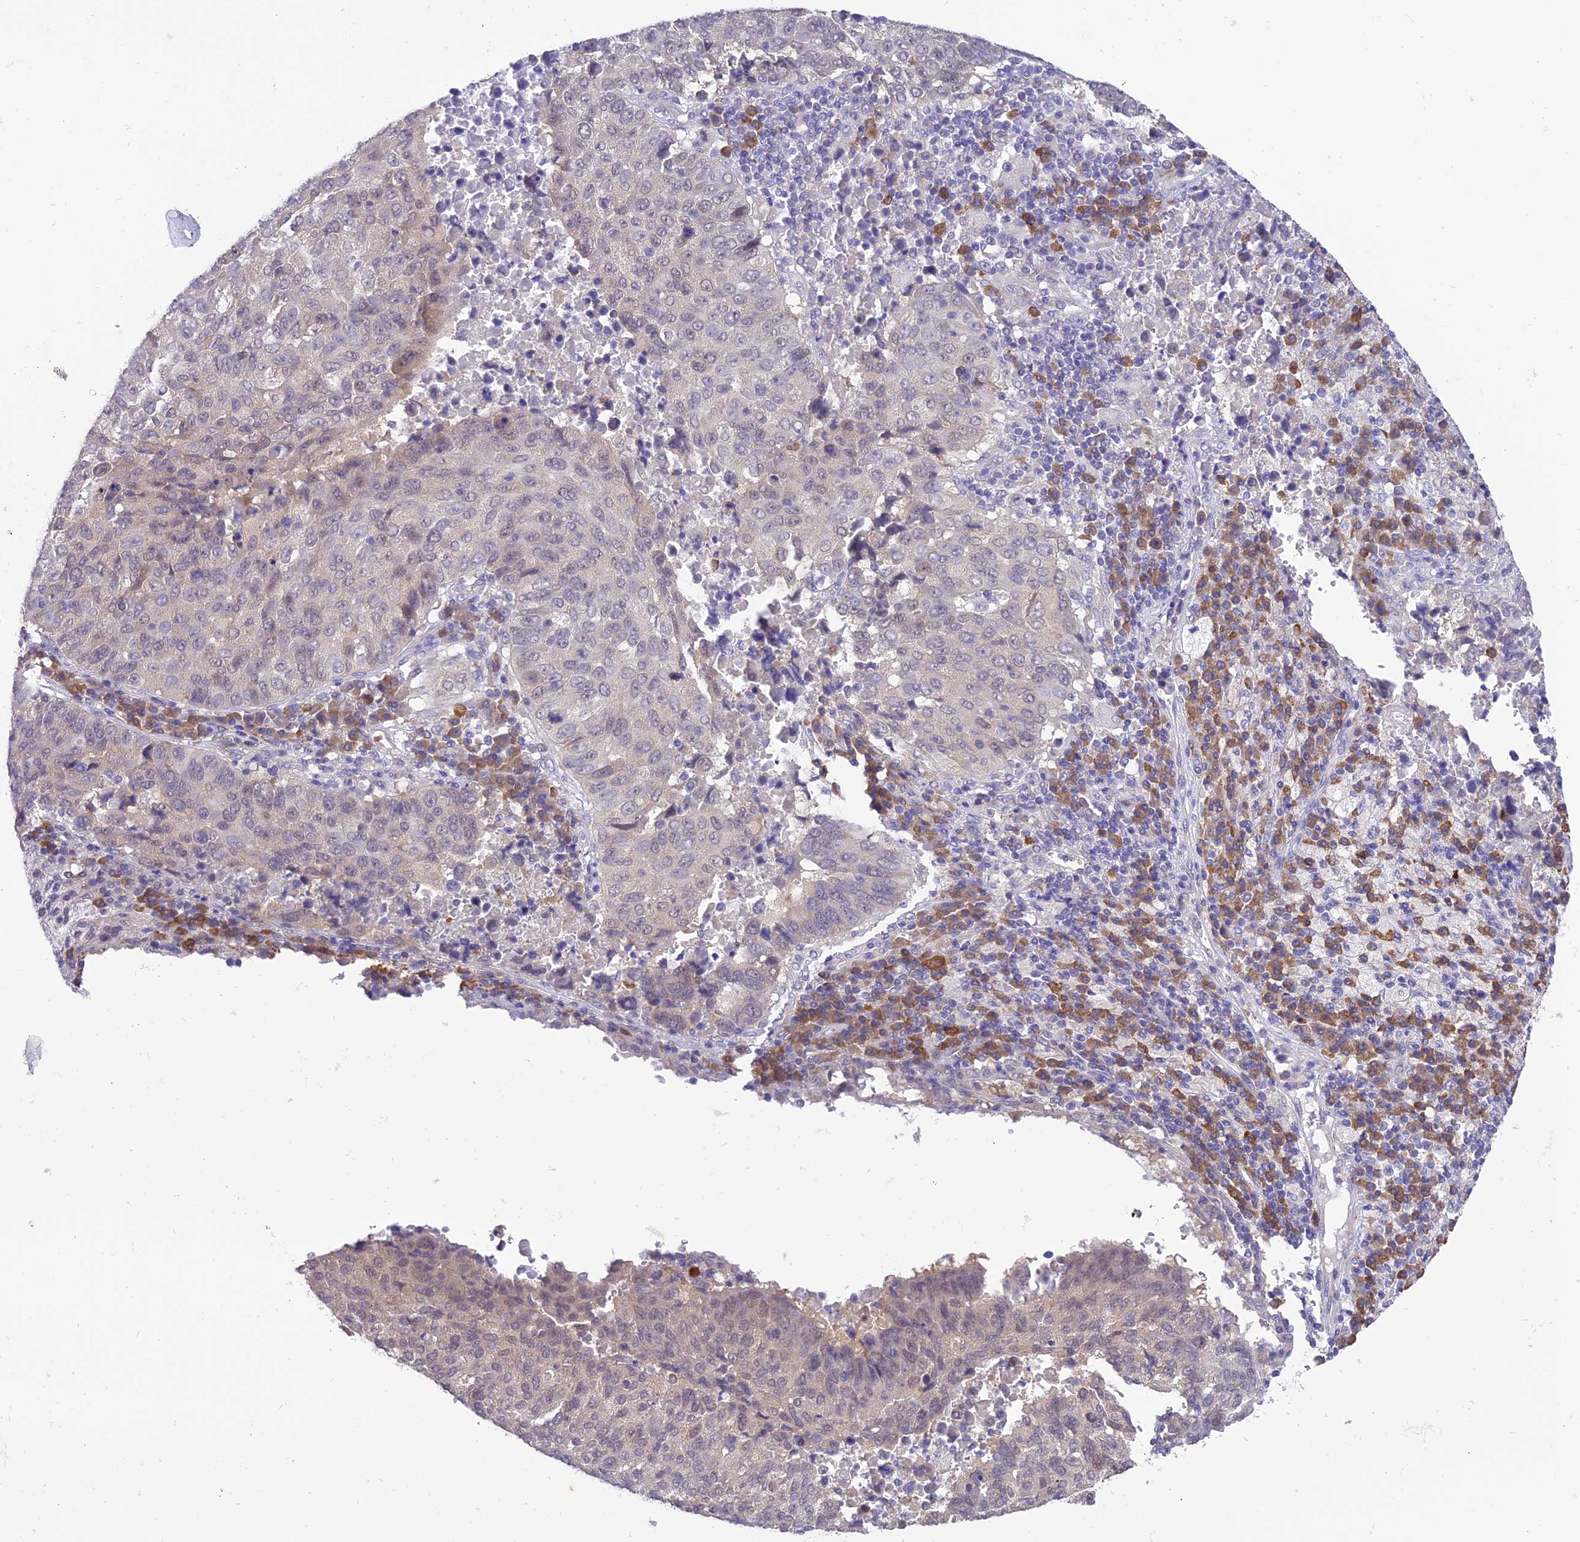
{"staining": {"intensity": "negative", "quantity": "none", "location": "none"}, "tissue": "lung cancer", "cell_type": "Tumor cells", "image_type": "cancer", "snomed": [{"axis": "morphology", "description": "Squamous cell carcinoma, NOS"}, {"axis": "topography", "description": "Lung"}], "caption": "This histopathology image is of squamous cell carcinoma (lung) stained with IHC to label a protein in brown with the nuclei are counter-stained blue. There is no expression in tumor cells. Brightfield microscopy of immunohistochemistry stained with DAB (brown) and hematoxylin (blue), captured at high magnification.", "gene": "RNF126", "patient": {"sex": "male", "age": 73}}